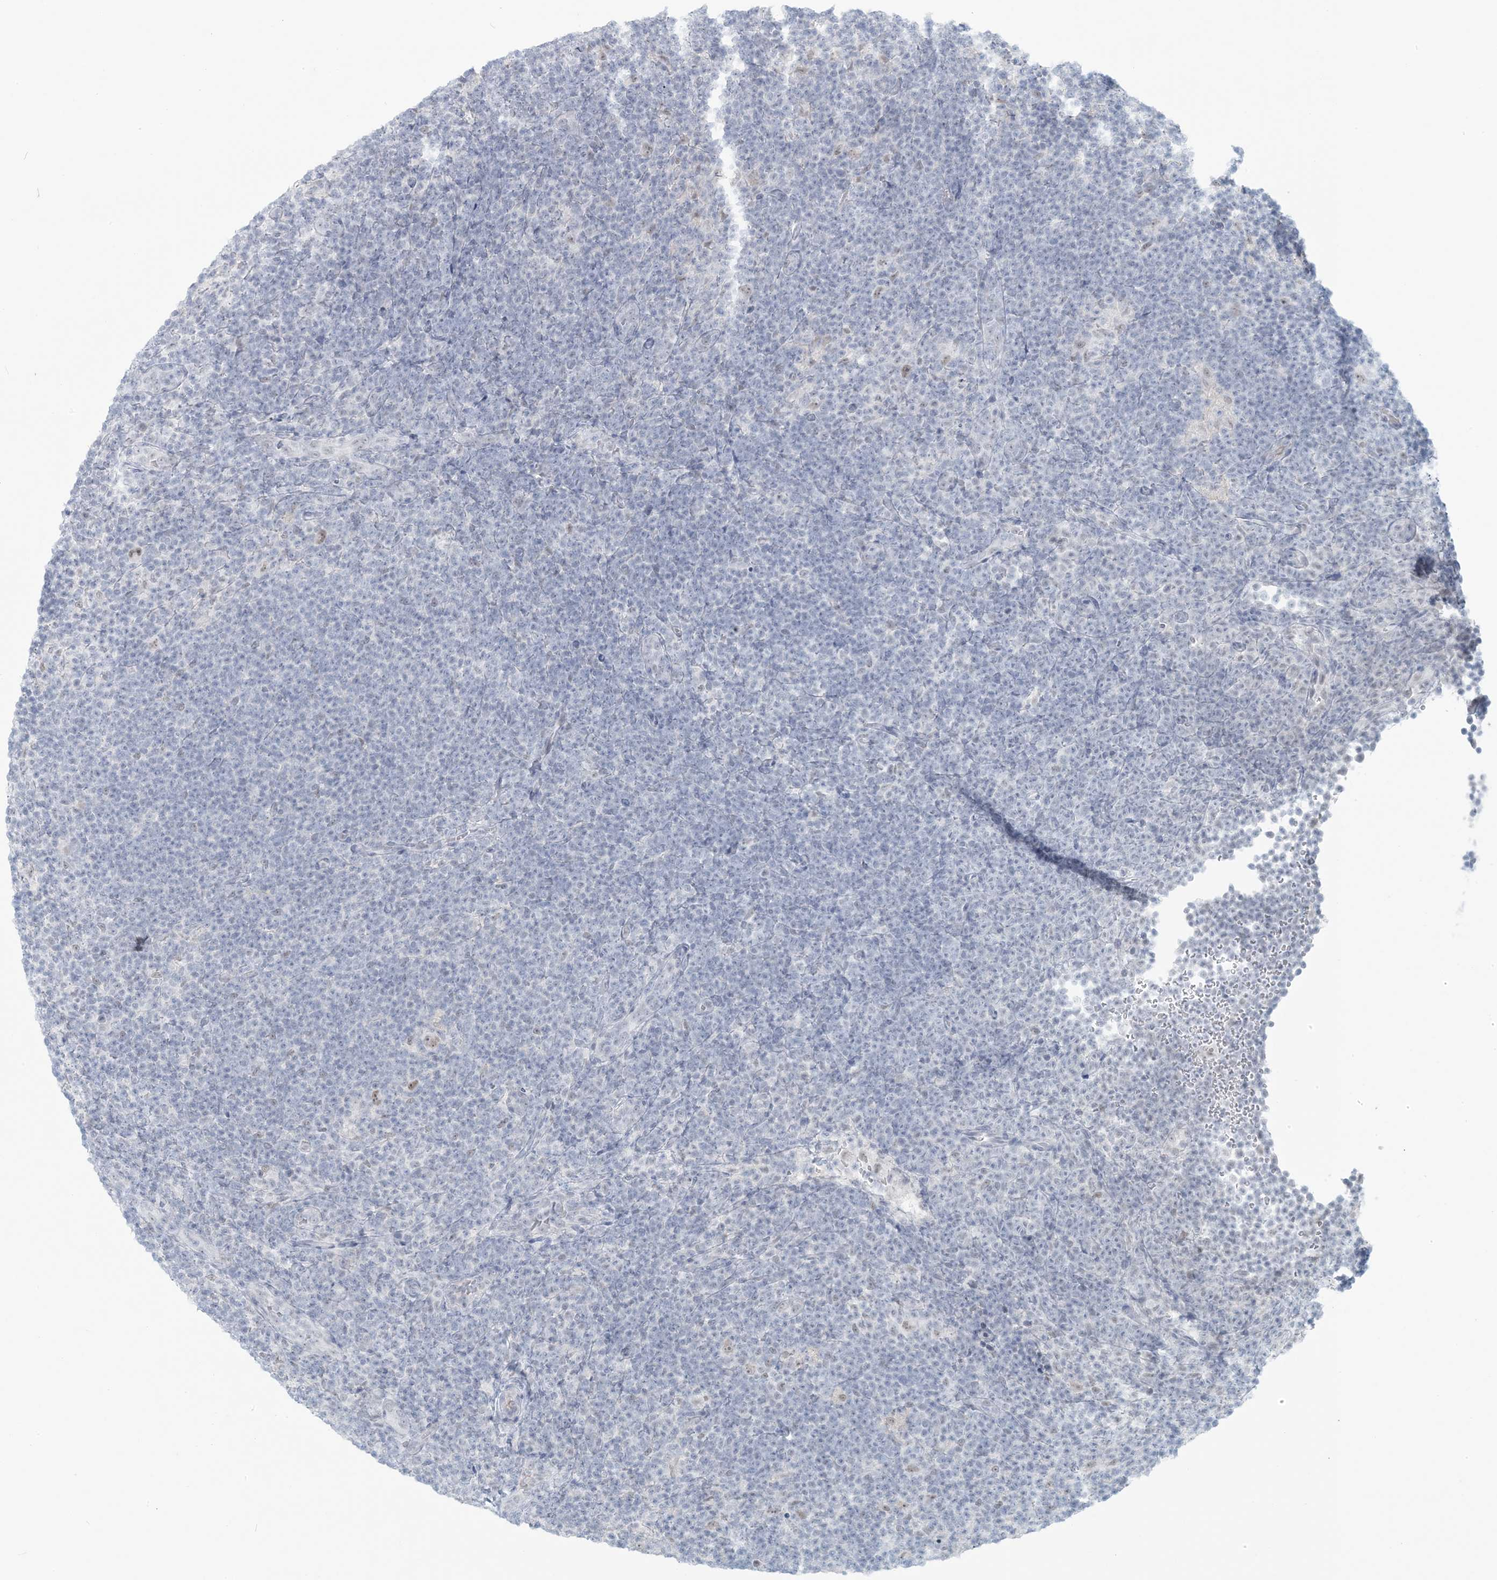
{"staining": {"intensity": "negative", "quantity": "none", "location": "none"}, "tissue": "lymphoma", "cell_type": "Tumor cells", "image_type": "cancer", "snomed": [{"axis": "morphology", "description": "Hodgkin's disease, NOS"}, {"axis": "topography", "description": "Lymph node"}], "caption": "IHC of human Hodgkin's disease exhibits no positivity in tumor cells. Brightfield microscopy of immunohistochemistry stained with DAB (brown) and hematoxylin (blue), captured at high magnification.", "gene": "SCML1", "patient": {"sex": "female", "age": 57}}